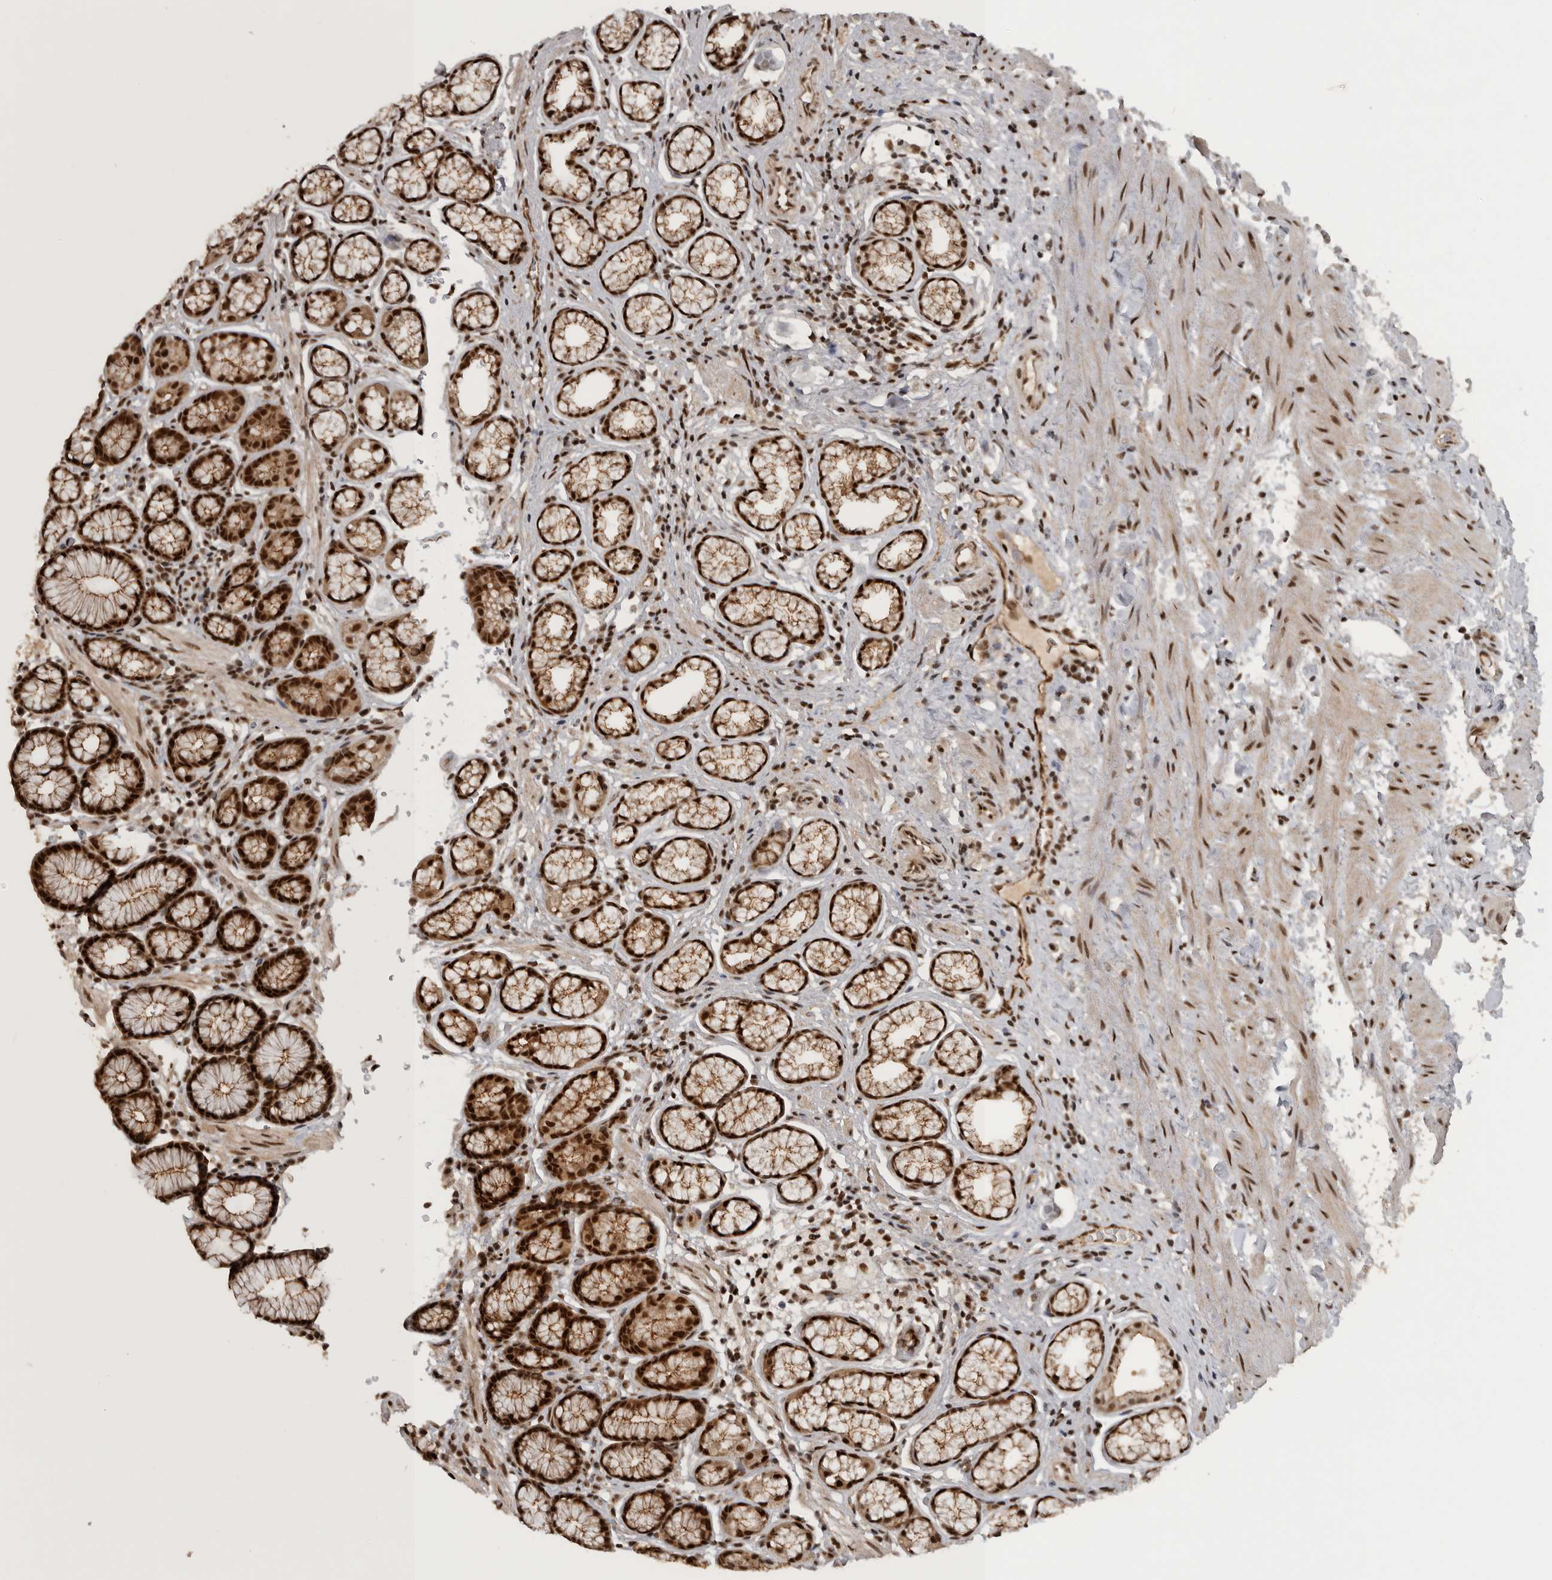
{"staining": {"intensity": "strong", "quantity": ">75%", "location": "cytoplasmic/membranous,nuclear"}, "tissue": "stomach", "cell_type": "Glandular cells", "image_type": "normal", "snomed": [{"axis": "morphology", "description": "Normal tissue, NOS"}, {"axis": "topography", "description": "Stomach"}], "caption": "Immunohistochemistry histopathology image of unremarkable human stomach stained for a protein (brown), which demonstrates high levels of strong cytoplasmic/membranous,nuclear positivity in about >75% of glandular cells.", "gene": "CBLL1", "patient": {"sex": "male", "age": 42}}